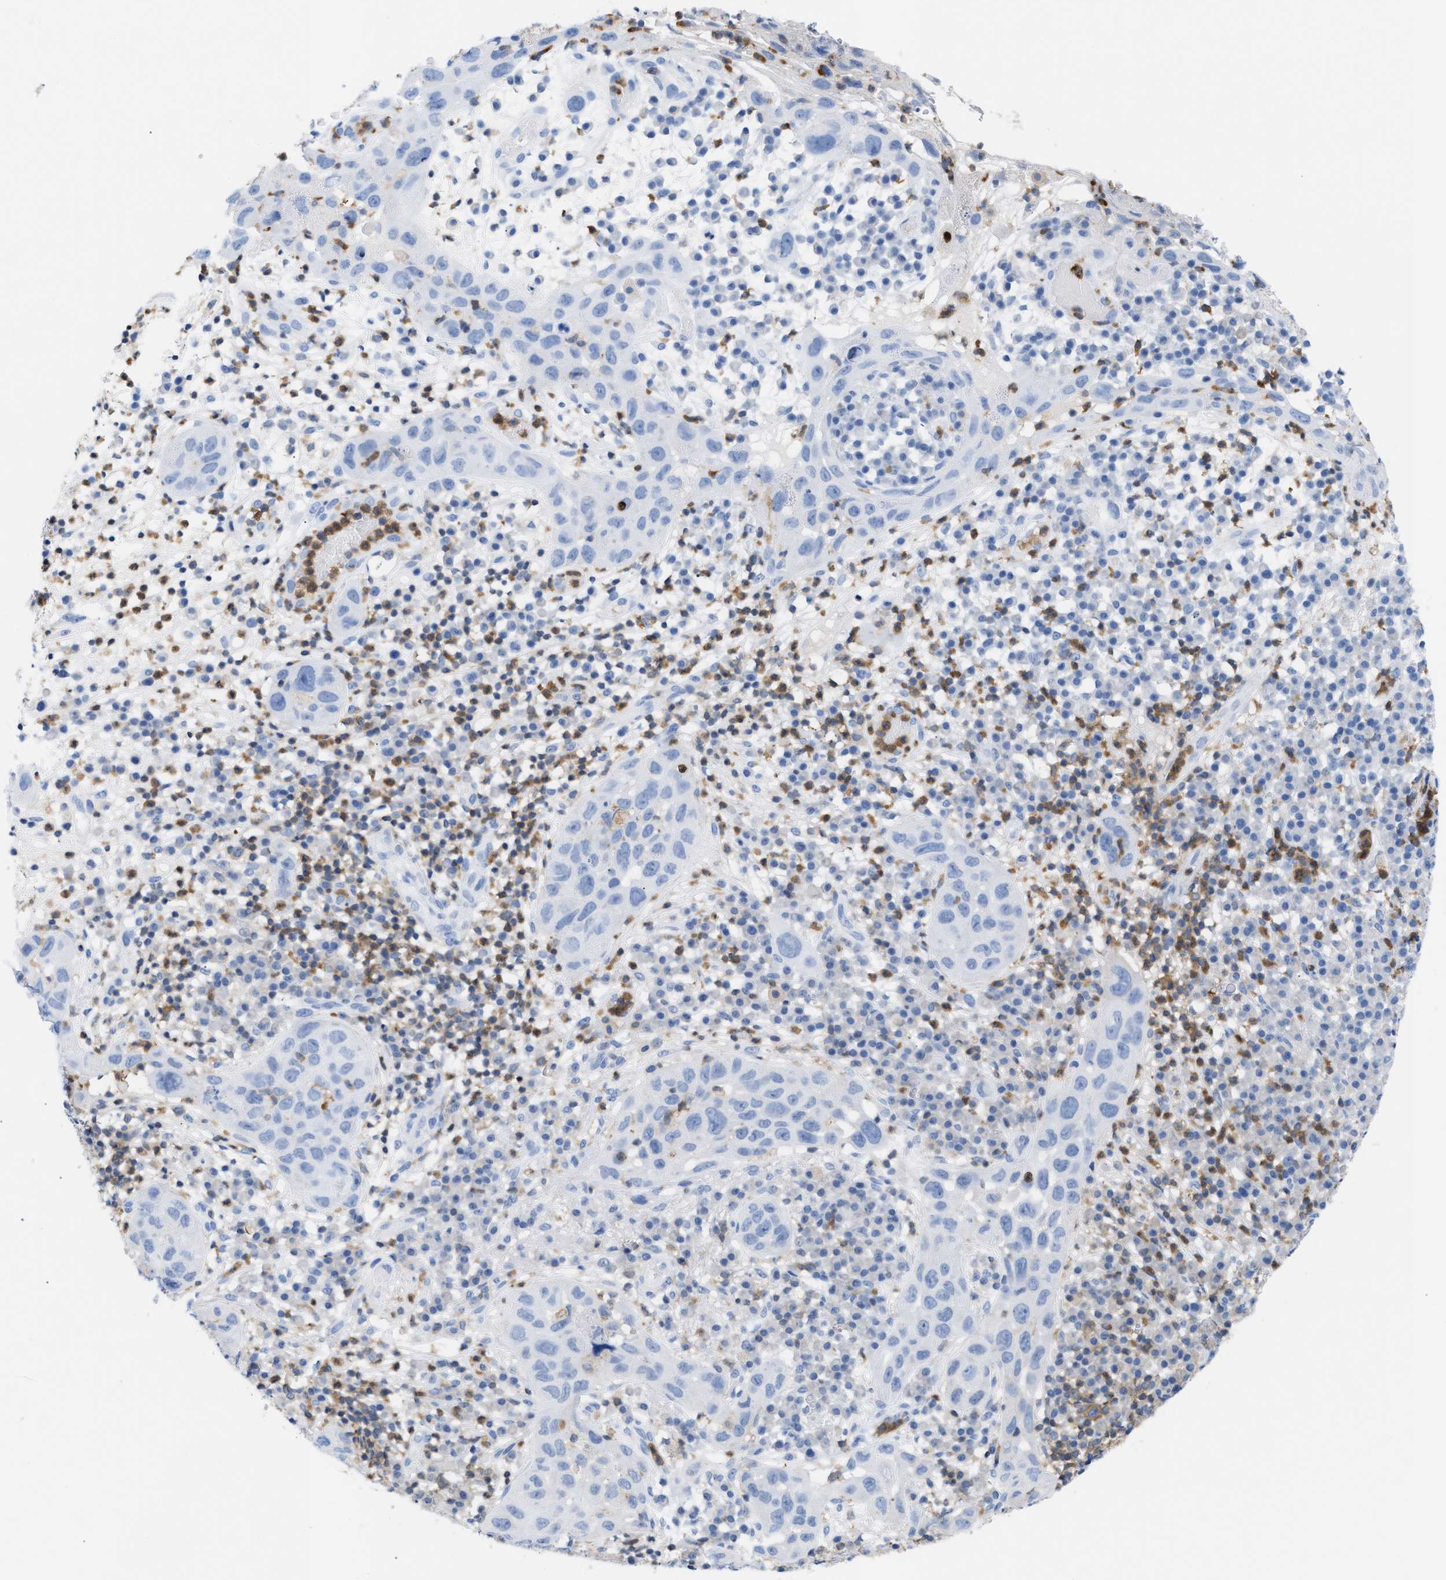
{"staining": {"intensity": "negative", "quantity": "none", "location": "none"}, "tissue": "skin cancer", "cell_type": "Tumor cells", "image_type": "cancer", "snomed": [{"axis": "morphology", "description": "Squamous cell carcinoma in situ, NOS"}, {"axis": "morphology", "description": "Squamous cell carcinoma, NOS"}, {"axis": "topography", "description": "Skin"}], "caption": "Immunohistochemistry micrograph of neoplastic tissue: squamous cell carcinoma (skin) stained with DAB (3,3'-diaminobenzidine) displays no significant protein expression in tumor cells. The staining was performed using DAB (3,3'-diaminobenzidine) to visualize the protein expression in brown, while the nuclei were stained in blue with hematoxylin (Magnification: 20x).", "gene": "LCP1", "patient": {"sex": "male", "age": 93}}